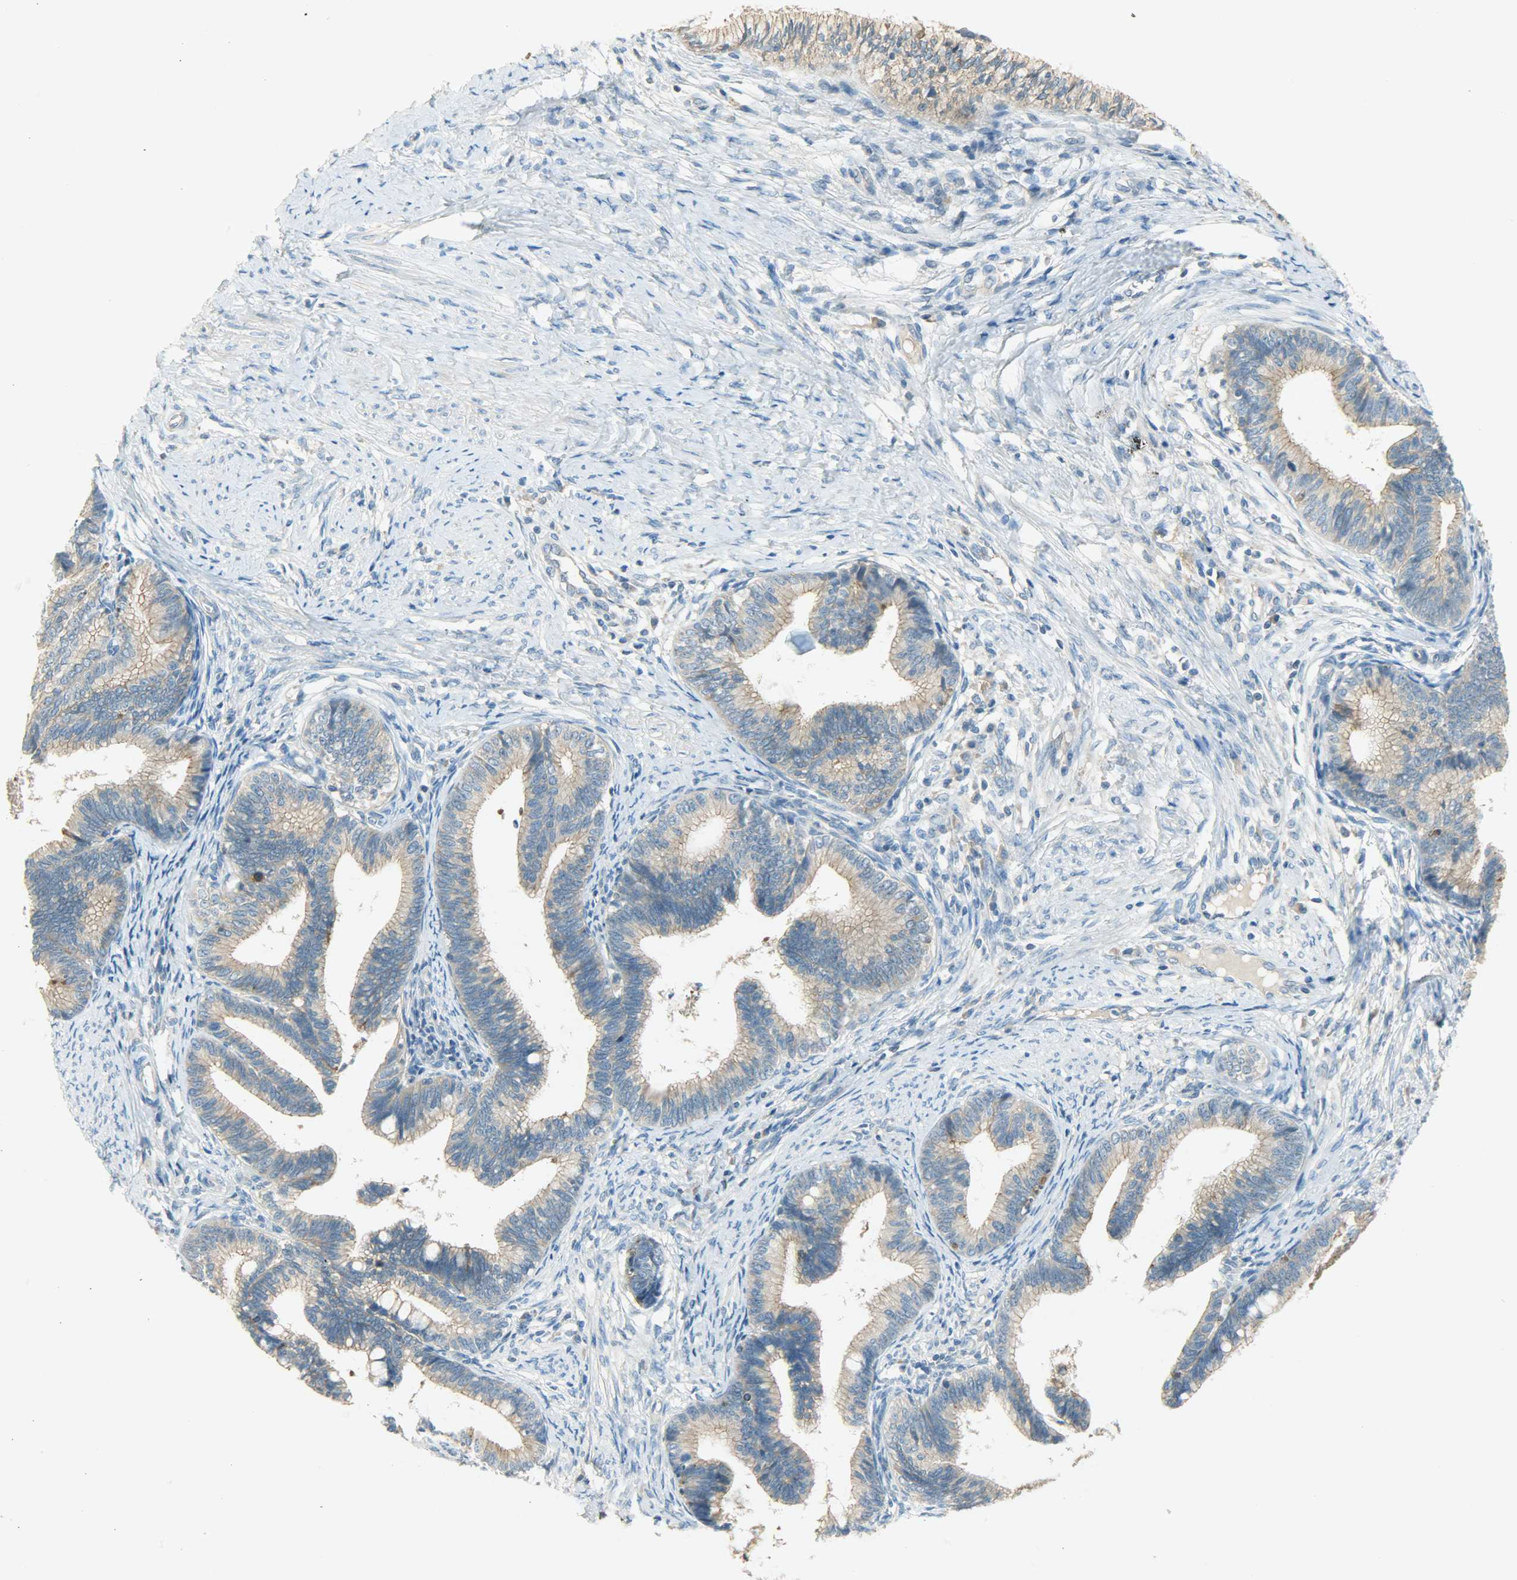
{"staining": {"intensity": "moderate", "quantity": ">75%", "location": "cytoplasmic/membranous"}, "tissue": "cervical cancer", "cell_type": "Tumor cells", "image_type": "cancer", "snomed": [{"axis": "morphology", "description": "Adenocarcinoma, NOS"}, {"axis": "topography", "description": "Cervix"}], "caption": "Protein staining of cervical cancer tissue demonstrates moderate cytoplasmic/membranous staining in about >75% of tumor cells.", "gene": "DSG2", "patient": {"sex": "female", "age": 36}}